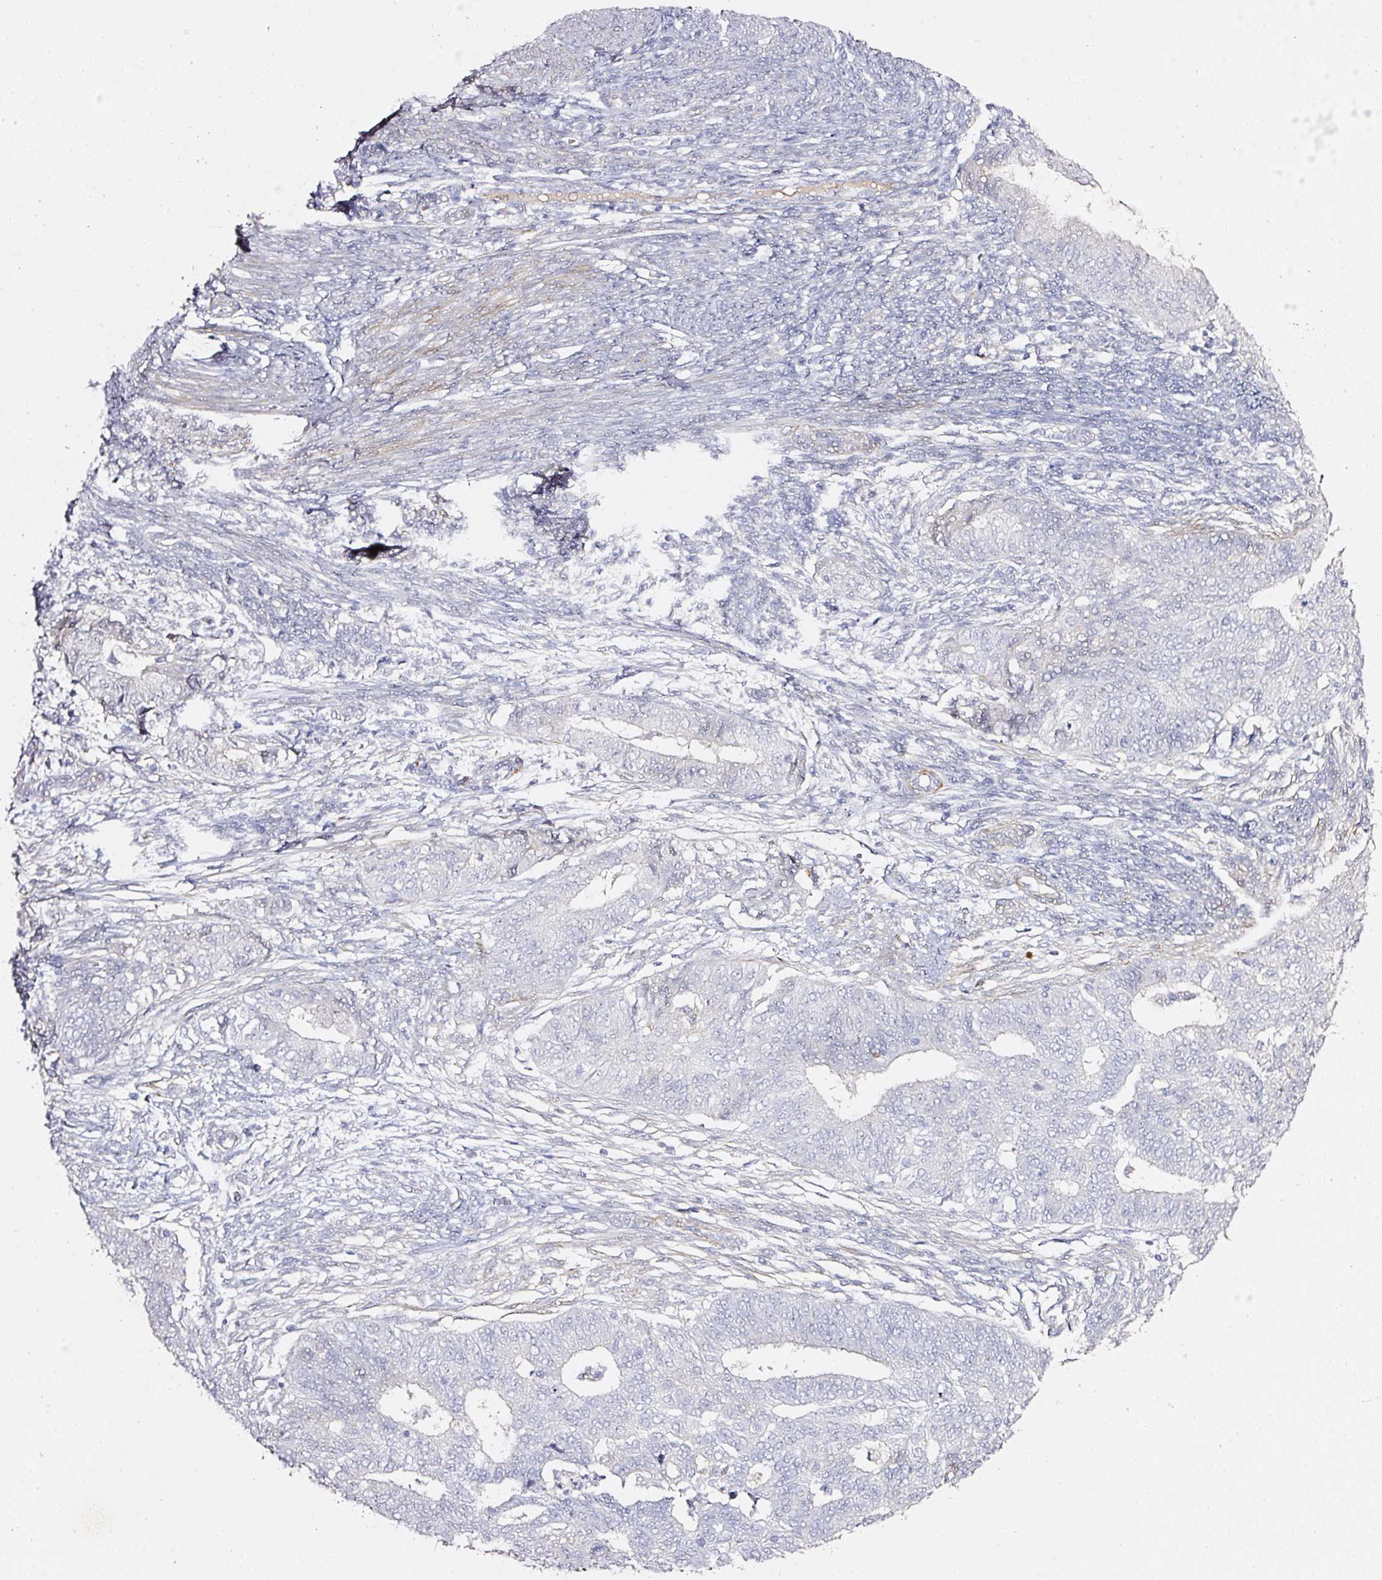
{"staining": {"intensity": "negative", "quantity": "none", "location": "none"}, "tissue": "endometrial cancer", "cell_type": "Tumor cells", "image_type": "cancer", "snomed": [{"axis": "morphology", "description": "Adenocarcinoma, NOS"}, {"axis": "topography", "description": "Endometrium"}], "caption": "Histopathology image shows no significant protein staining in tumor cells of endometrial cancer (adenocarcinoma).", "gene": "TOGARAM1", "patient": {"sex": "female", "age": 62}}